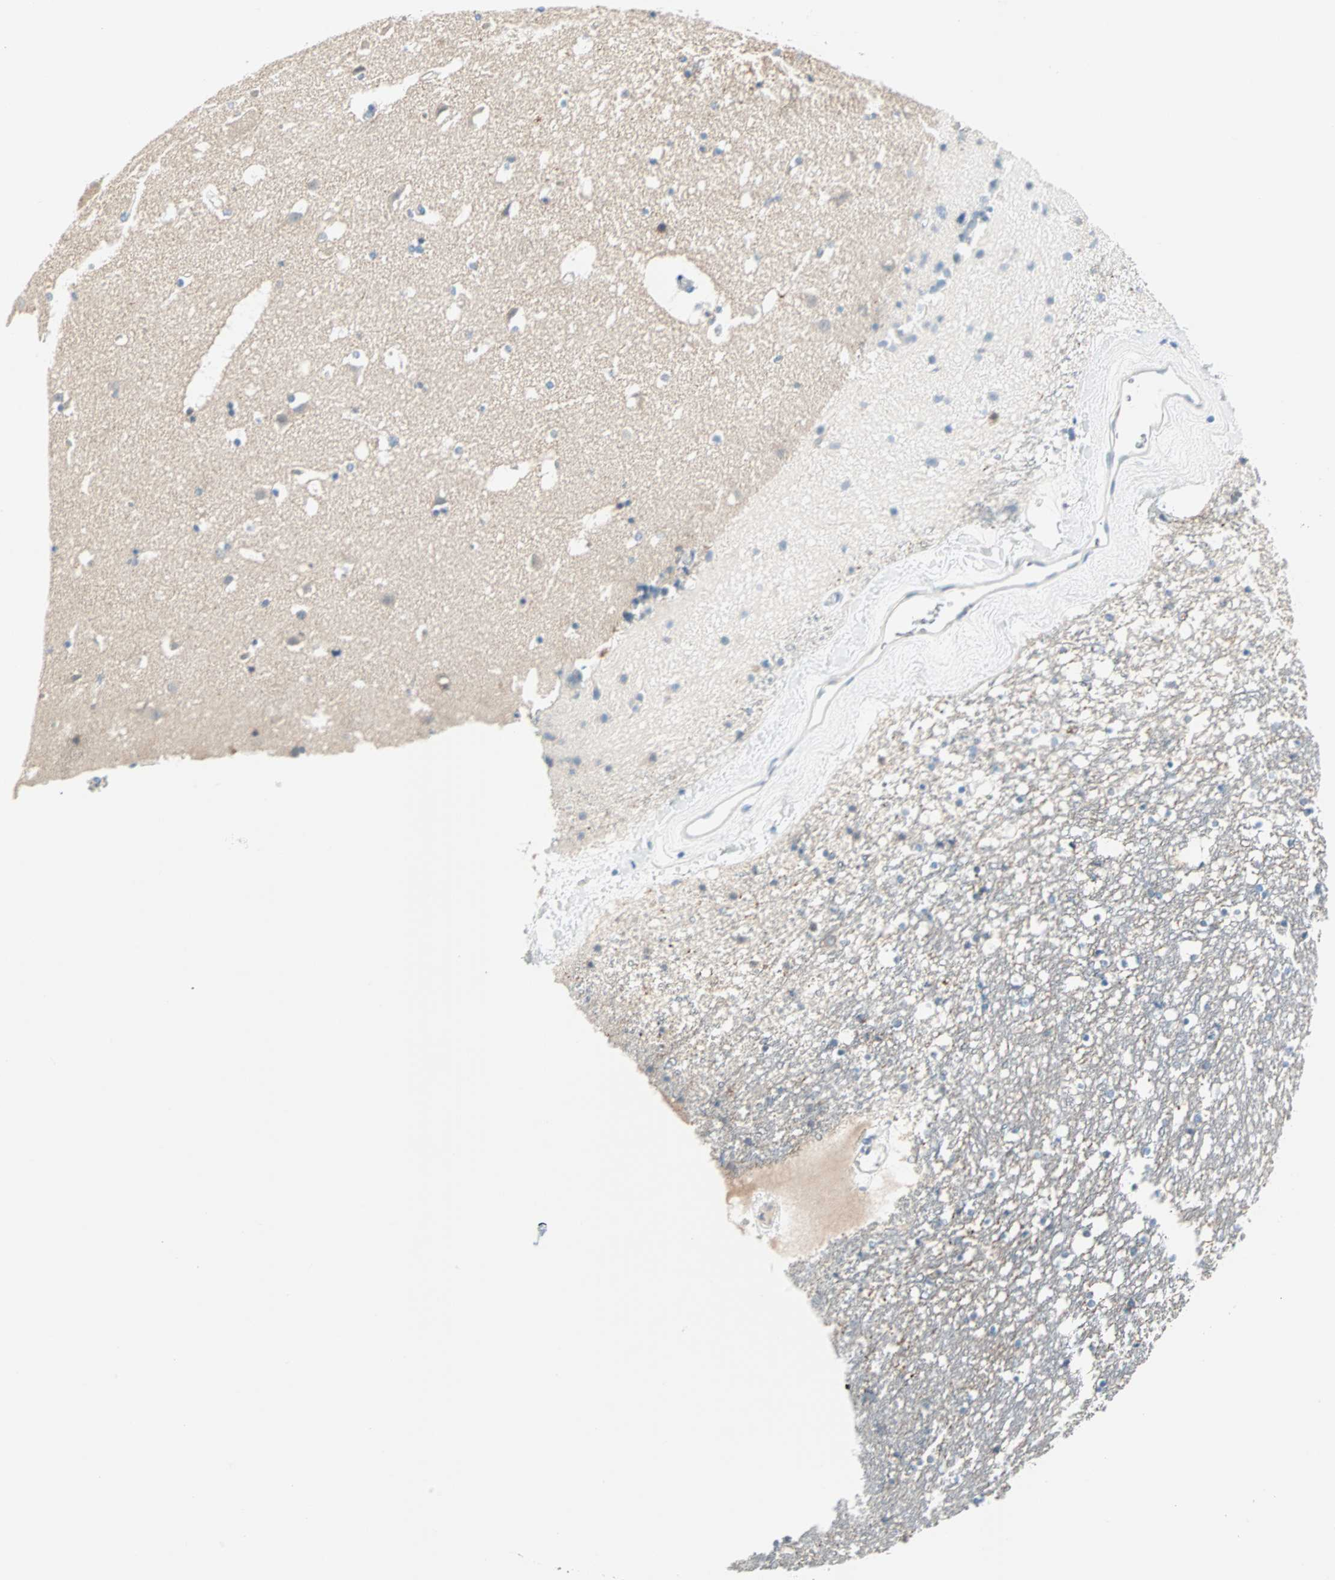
{"staining": {"intensity": "negative", "quantity": "none", "location": "none"}, "tissue": "caudate", "cell_type": "Glial cells", "image_type": "normal", "snomed": [{"axis": "morphology", "description": "Normal tissue, NOS"}, {"axis": "topography", "description": "Lateral ventricle wall"}], "caption": "This image is of normal caudate stained with immunohistochemistry to label a protein in brown with the nuclei are counter-stained blue. There is no staining in glial cells. Brightfield microscopy of IHC stained with DAB (3,3'-diaminobenzidine) (brown) and hematoxylin (blue), captured at high magnification.", "gene": "SULT1C2", "patient": {"sex": "male", "age": 45}}